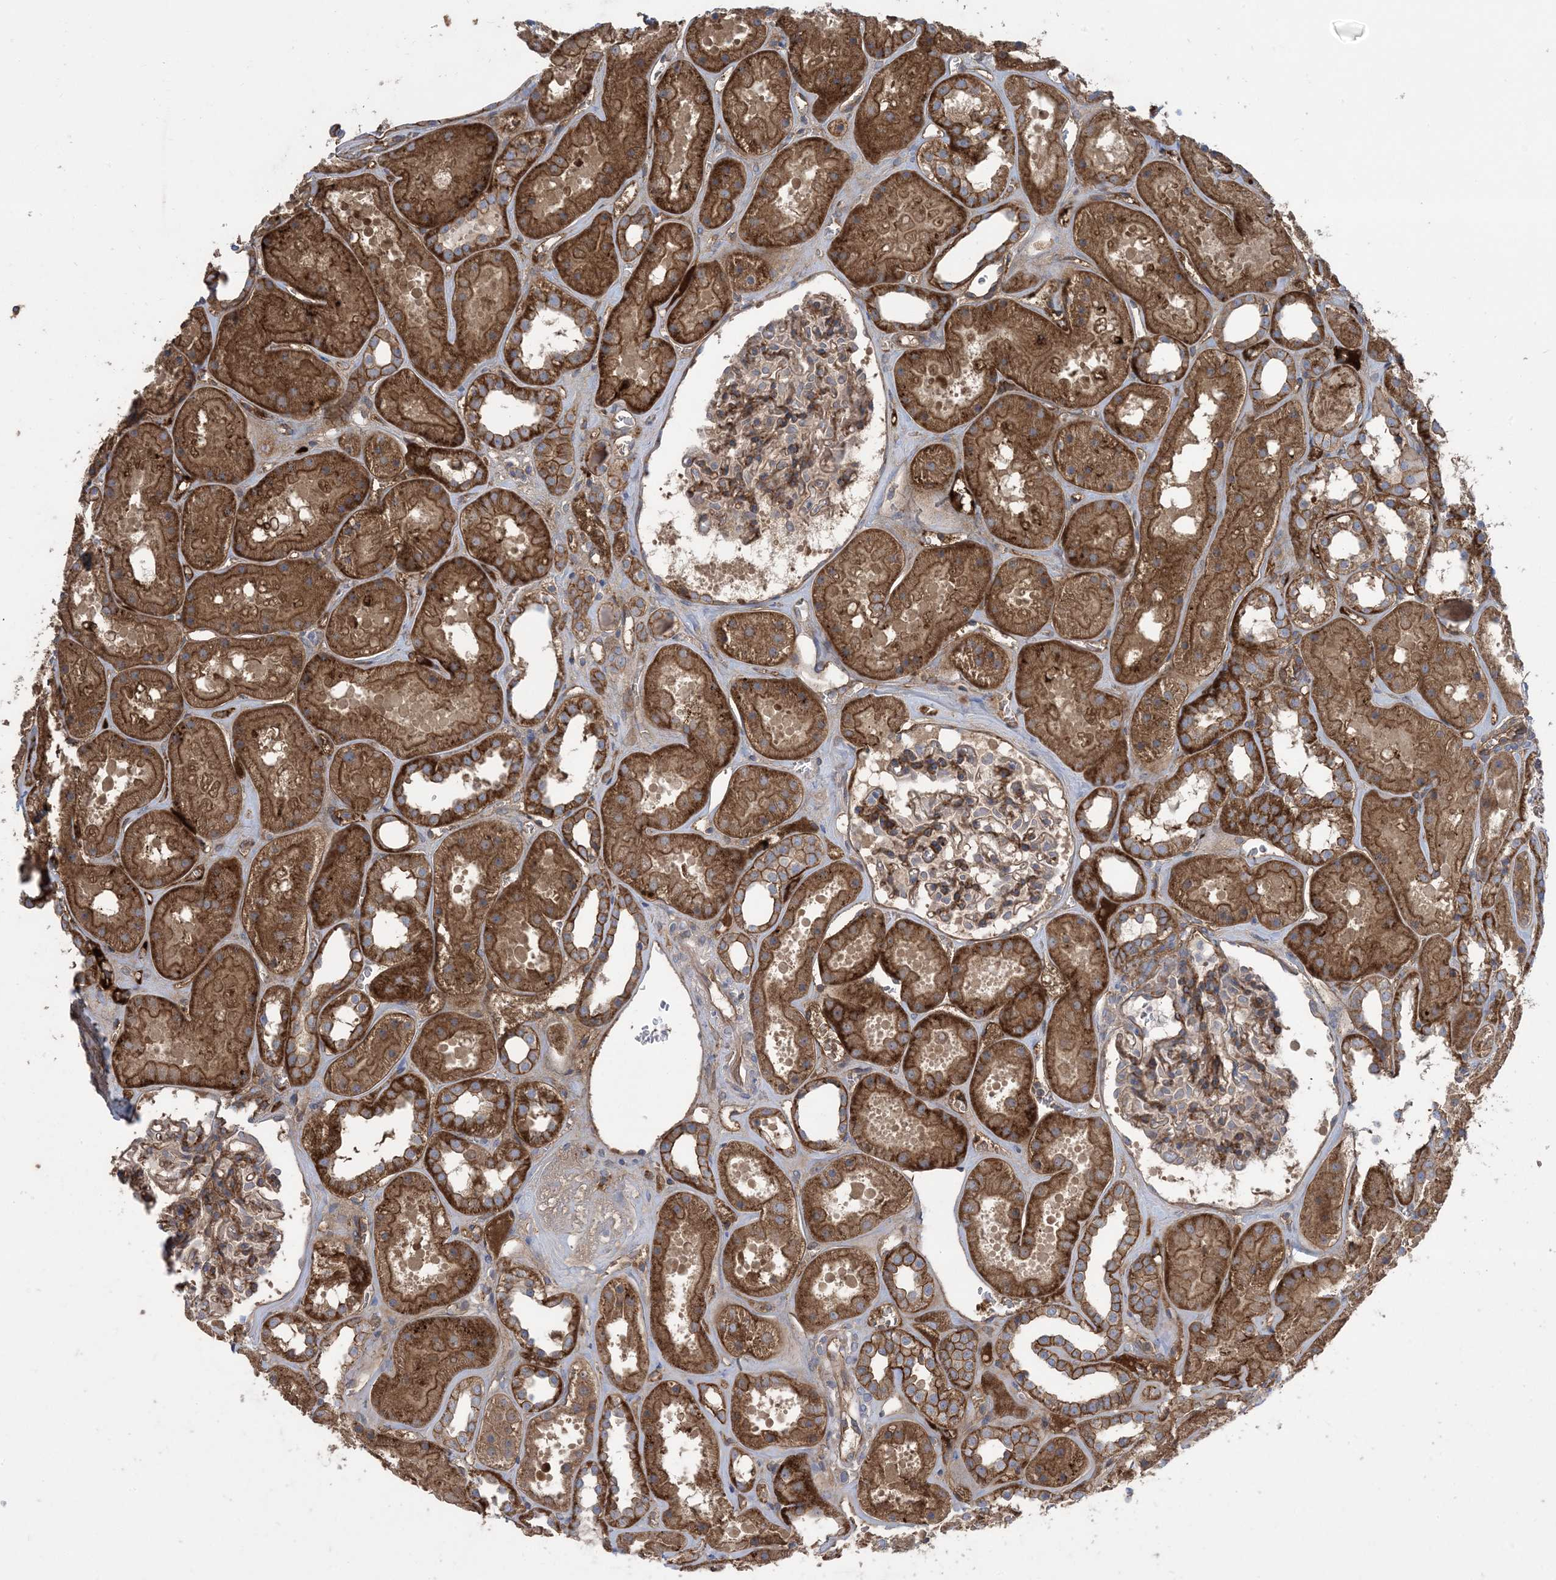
{"staining": {"intensity": "moderate", "quantity": "<25%", "location": "cytoplasmic/membranous"}, "tissue": "kidney", "cell_type": "Cells in glomeruli", "image_type": "normal", "snomed": [{"axis": "morphology", "description": "Normal tissue, NOS"}, {"axis": "topography", "description": "Kidney"}], "caption": "A high-resolution photomicrograph shows immunohistochemistry staining of unremarkable kidney, which demonstrates moderate cytoplasmic/membranous expression in approximately <25% of cells in glomeruli. (brown staining indicates protein expression, while blue staining denotes nuclei).", "gene": "AOC1", "patient": {"sex": "female", "age": 41}}